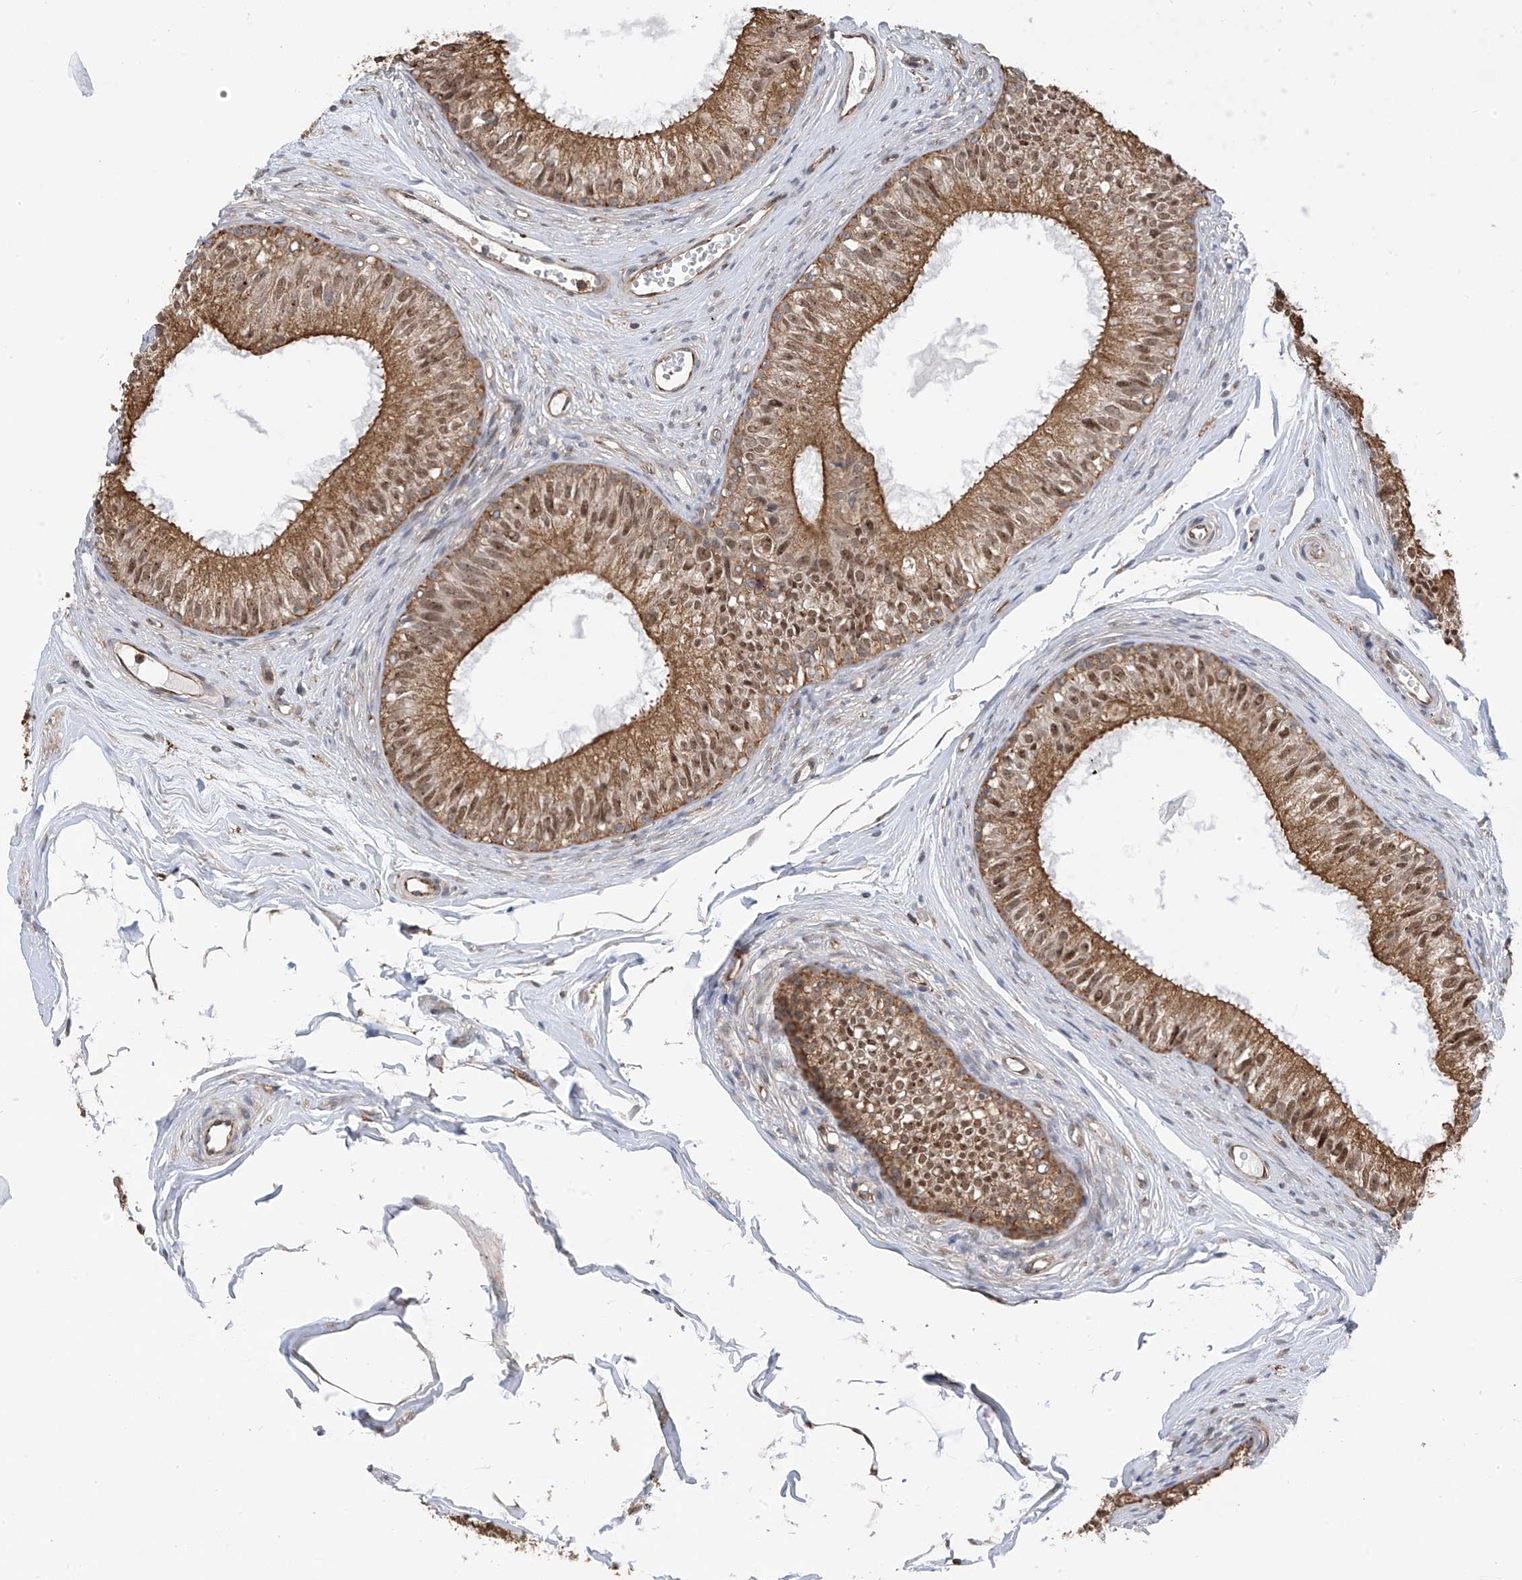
{"staining": {"intensity": "moderate", "quantity": ">75%", "location": "cytoplasmic/membranous,nuclear"}, "tissue": "epididymis", "cell_type": "Glandular cells", "image_type": "normal", "snomed": [{"axis": "morphology", "description": "Normal tissue, NOS"}, {"axis": "morphology", "description": "Seminoma in situ"}, {"axis": "topography", "description": "Testis"}, {"axis": "topography", "description": "Epididymis"}], "caption": "This micrograph demonstrates normal epididymis stained with IHC to label a protein in brown. The cytoplasmic/membranous,nuclear of glandular cells show moderate positivity for the protein. Nuclei are counter-stained blue.", "gene": "ZNF189", "patient": {"sex": "male", "age": 28}}